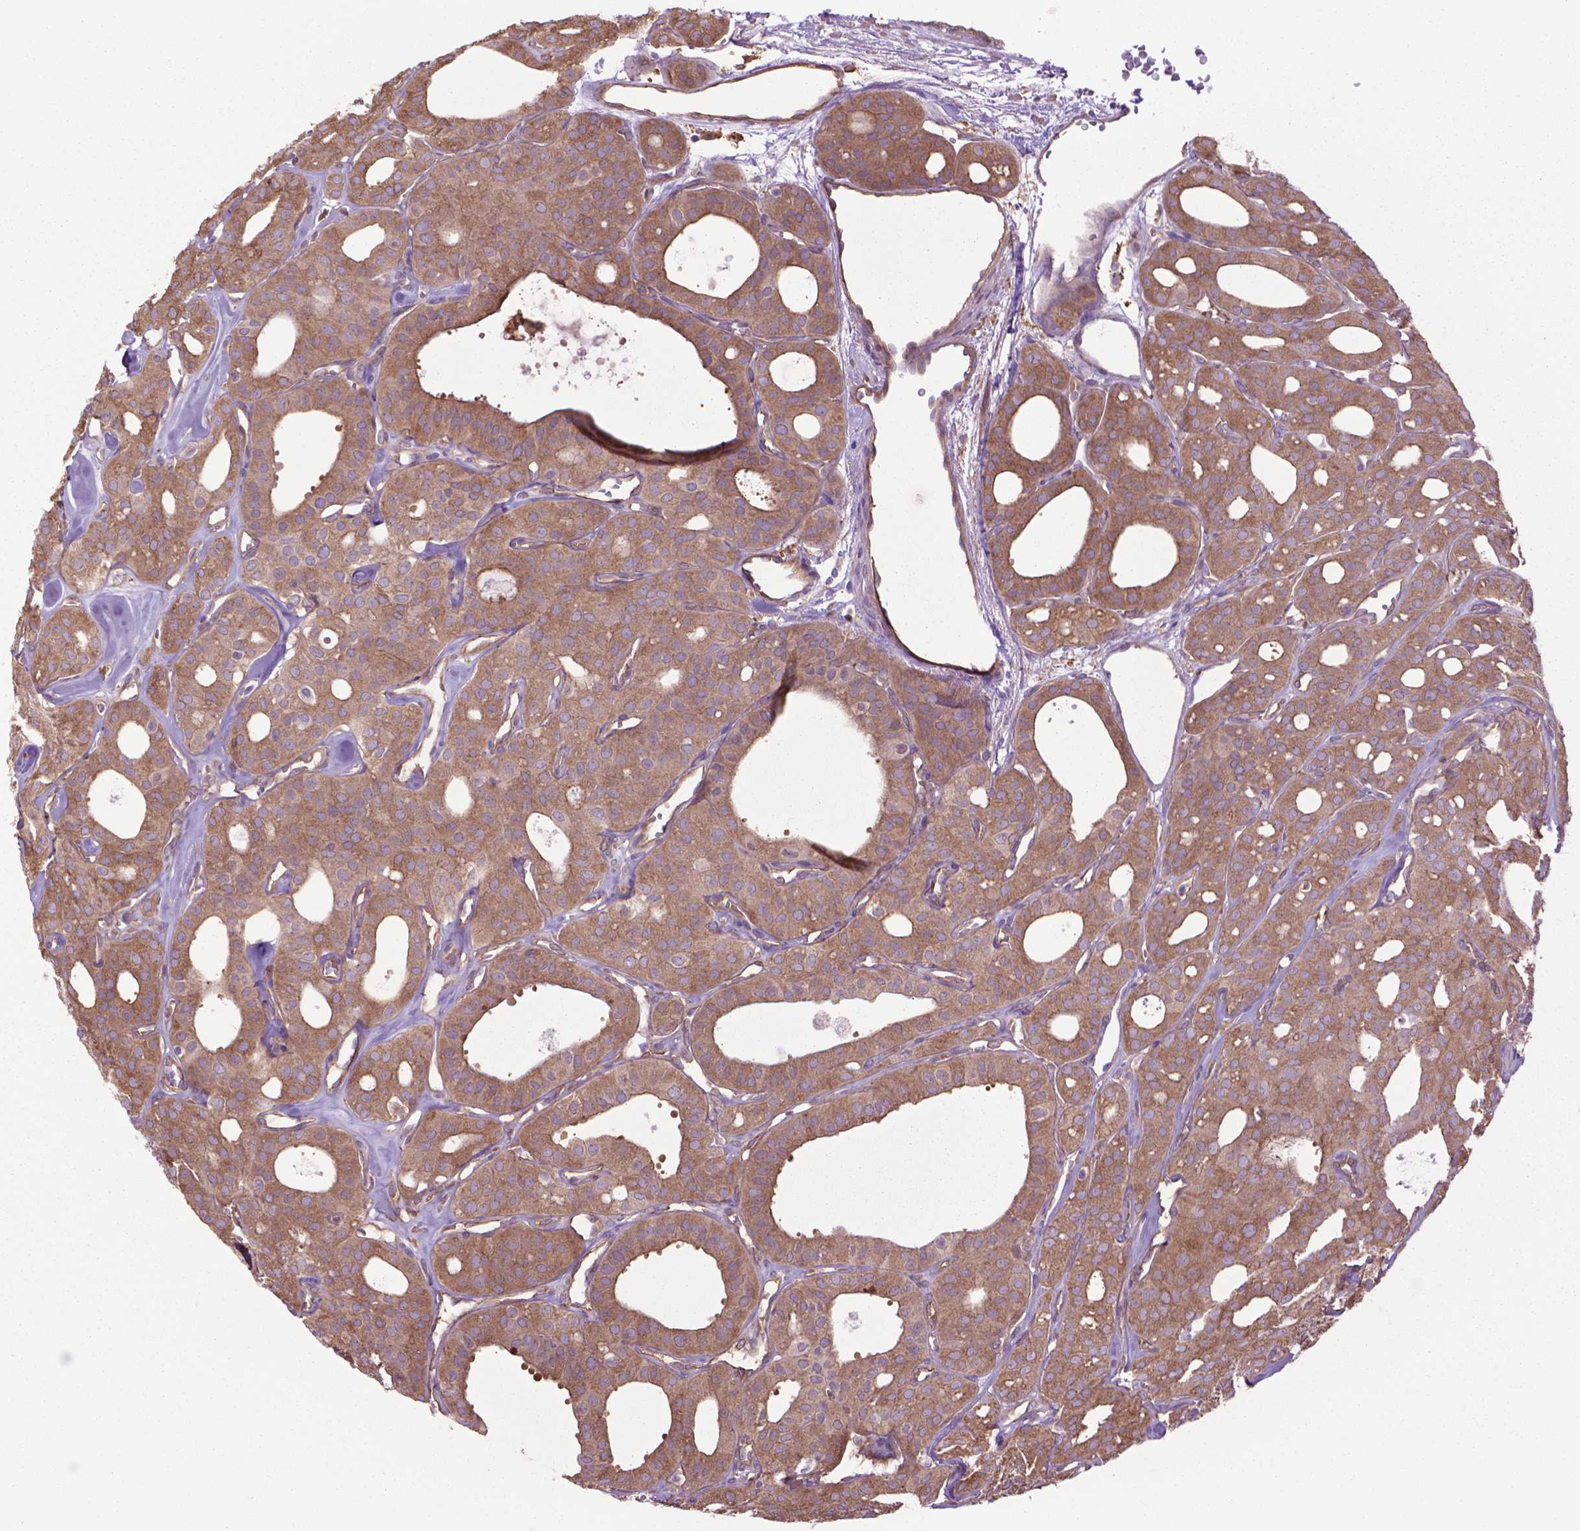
{"staining": {"intensity": "moderate", "quantity": ">75%", "location": "cytoplasmic/membranous"}, "tissue": "thyroid cancer", "cell_type": "Tumor cells", "image_type": "cancer", "snomed": [{"axis": "morphology", "description": "Follicular adenoma carcinoma, NOS"}, {"axis": "topography", "description": "Thyroid gland"}], "caption": "Immunohistochemistry micrograph of neoplastic tissue: thyroid follicular adenoma carcinoma stained using immunohistochemistry (IHC) demonstrates medium levels of moderate protein expression localized specifically in the cytoplasmic/membranous of tumor cells, appearing as a cytoplasmic/membranous brown color.", "gene": "CORO1B", "patient": {"sex": "male", "age": 75}}